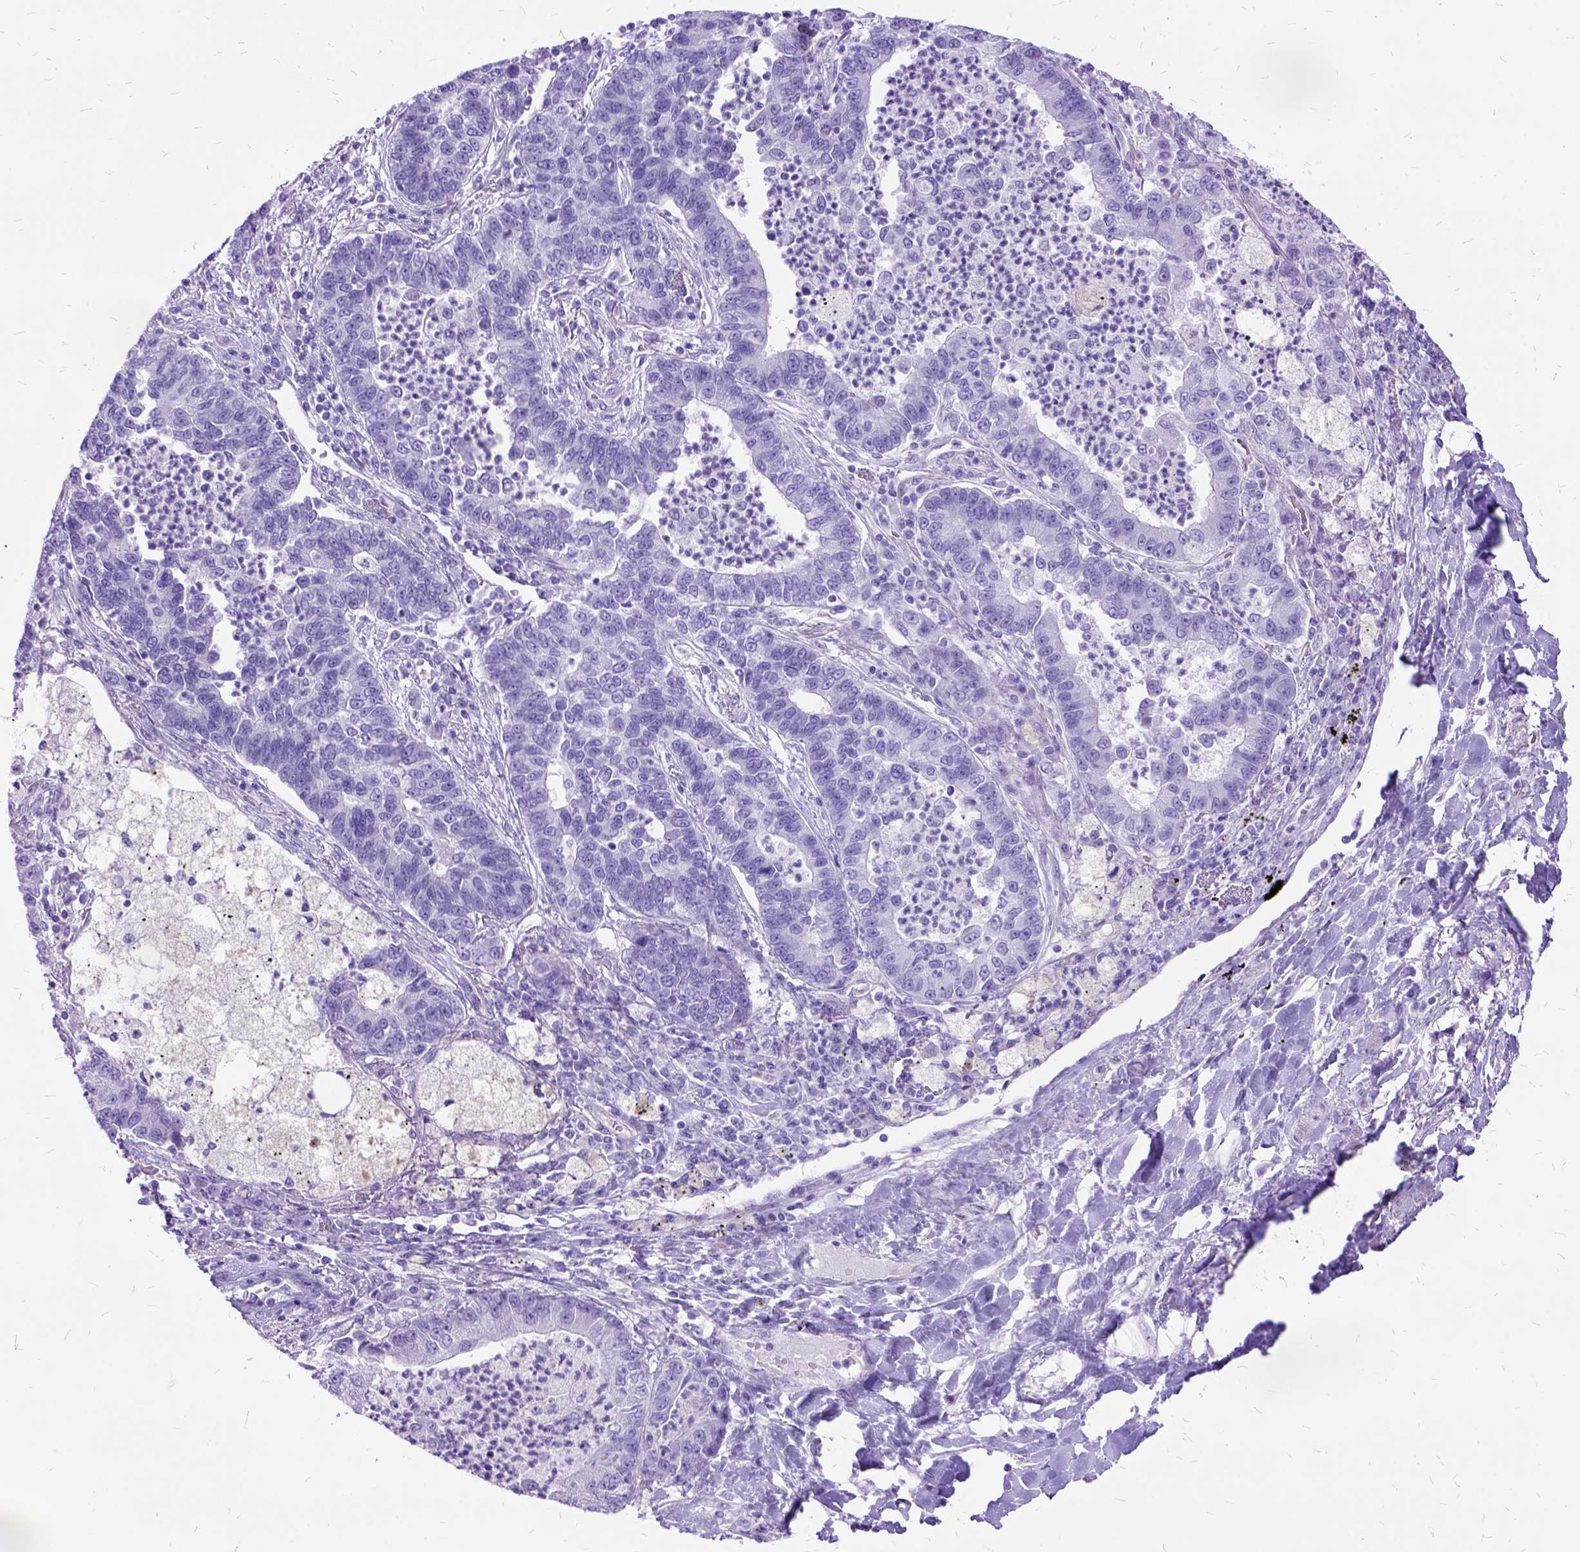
{"staining": {"intensity": "negative", "quantity": "none", "location": "none"}, "tissue": "lung cancer", "cell_type": "Tumor cells", "image_type": "cancer", "snomed": [{"axis": "morphology", "description": "Adenocarcinoma, NOS"}, {"axis": "topography", "description": "Lung"}], "caption": "This is an IHC micrograph of human lung cancer (adenocarcinoma). There is no positivity in tumor cells.", "gene": "ARL9", "patient": {"sex": "female", "age": 57}}